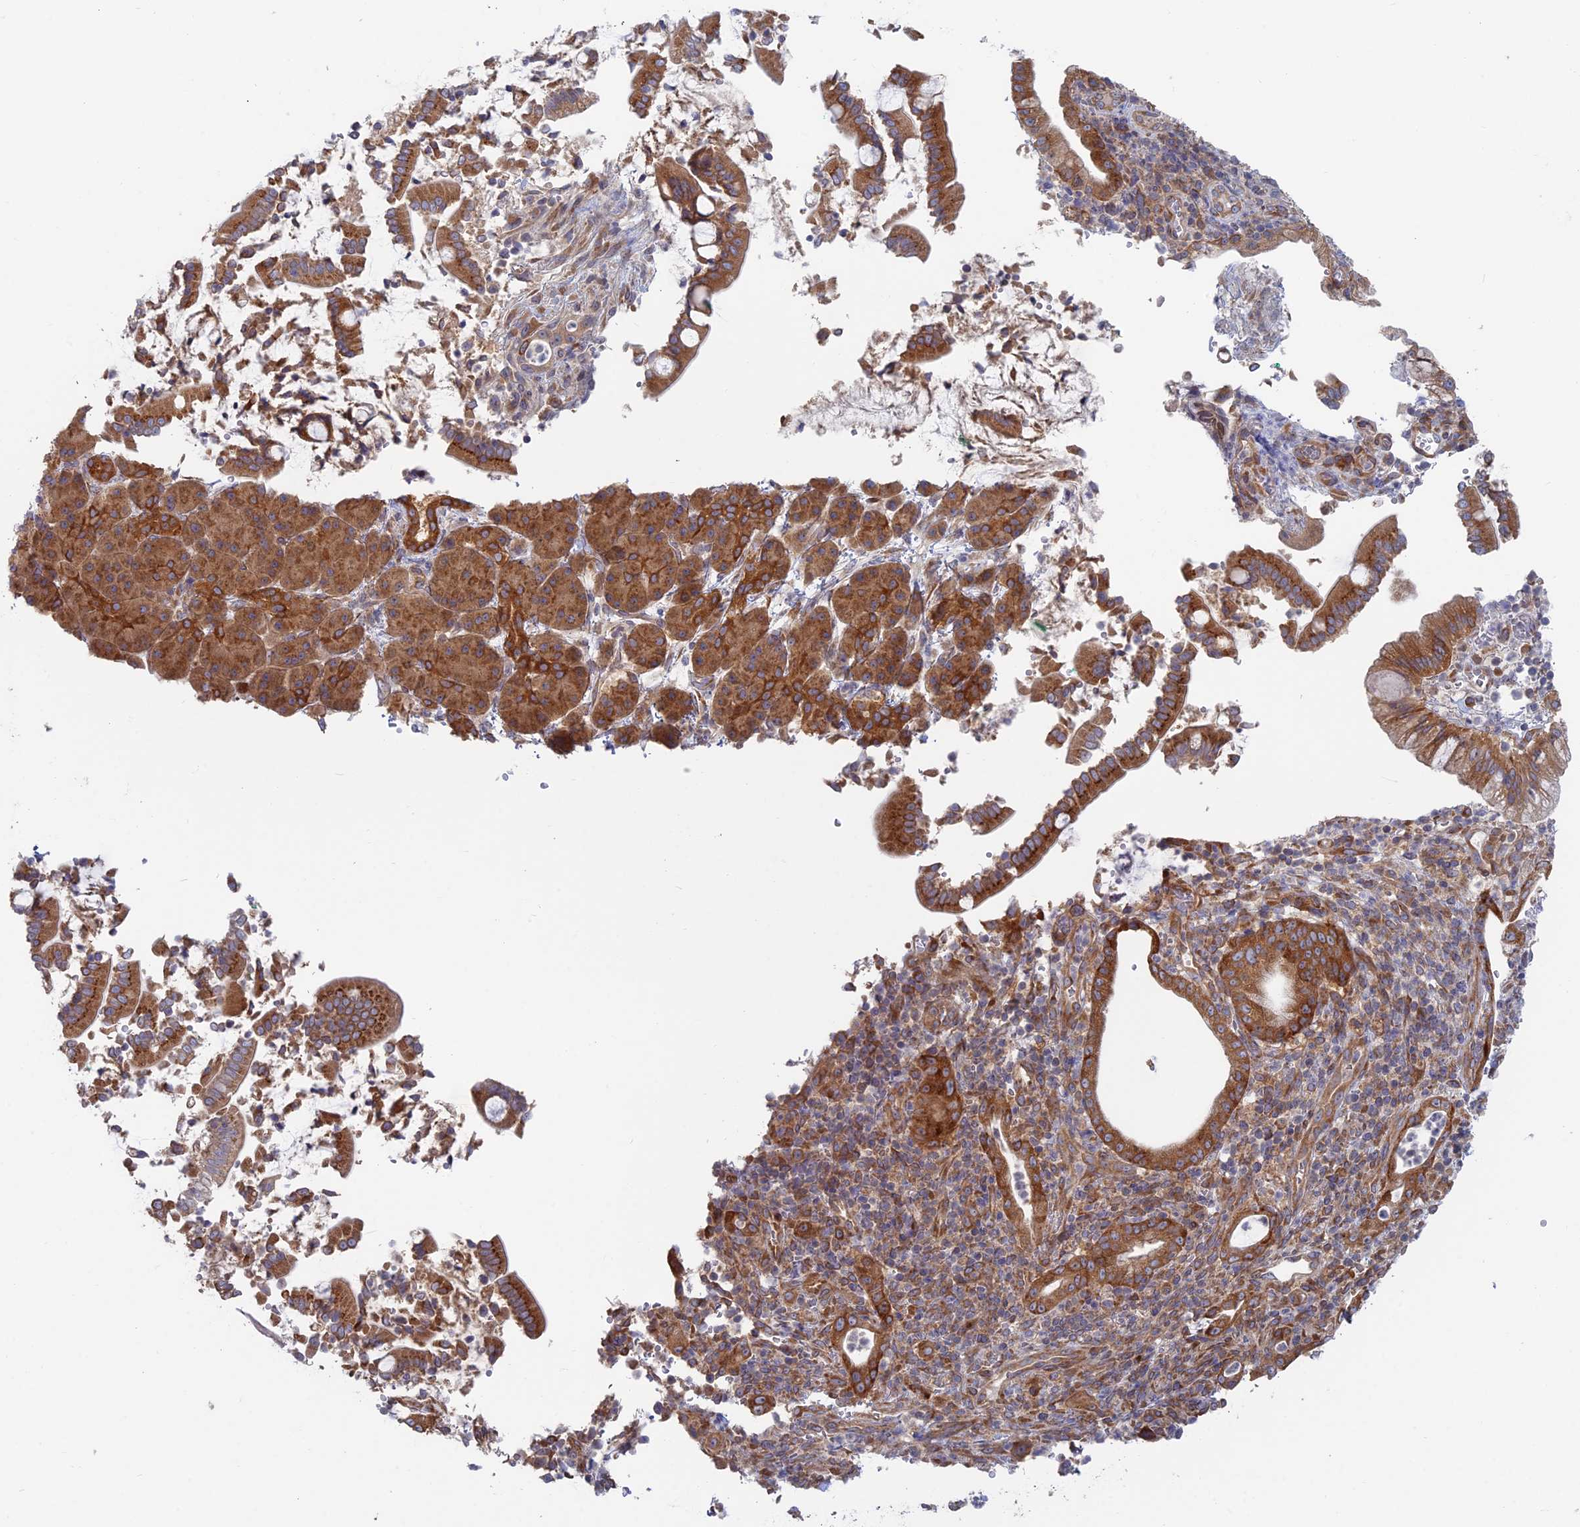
{"staining": {"intensity": "moderate", "quantity": ">75%", "location": "cytoplasmic/membranous"}, "tissue": "pancreatic cancer", "cell_type": "Tumor cells", "image_type": "cancer", "snomed": [{"axis": "morphology", "description": "Normal tissue, NOS"}, {"axis": "morphology", "description": "Adenocarcinoma, NOS"}, {"axis": "topography", "description": "Pancreas"}], "caption": "Protein positivity by IHC exhibits moderate cytoplasmic/membranous staining in about >75% of tumor cells in pancreatic adenocarcinoma.", "gene": "TBC1D30", "patient": {"sex": "female", "age": 55}}